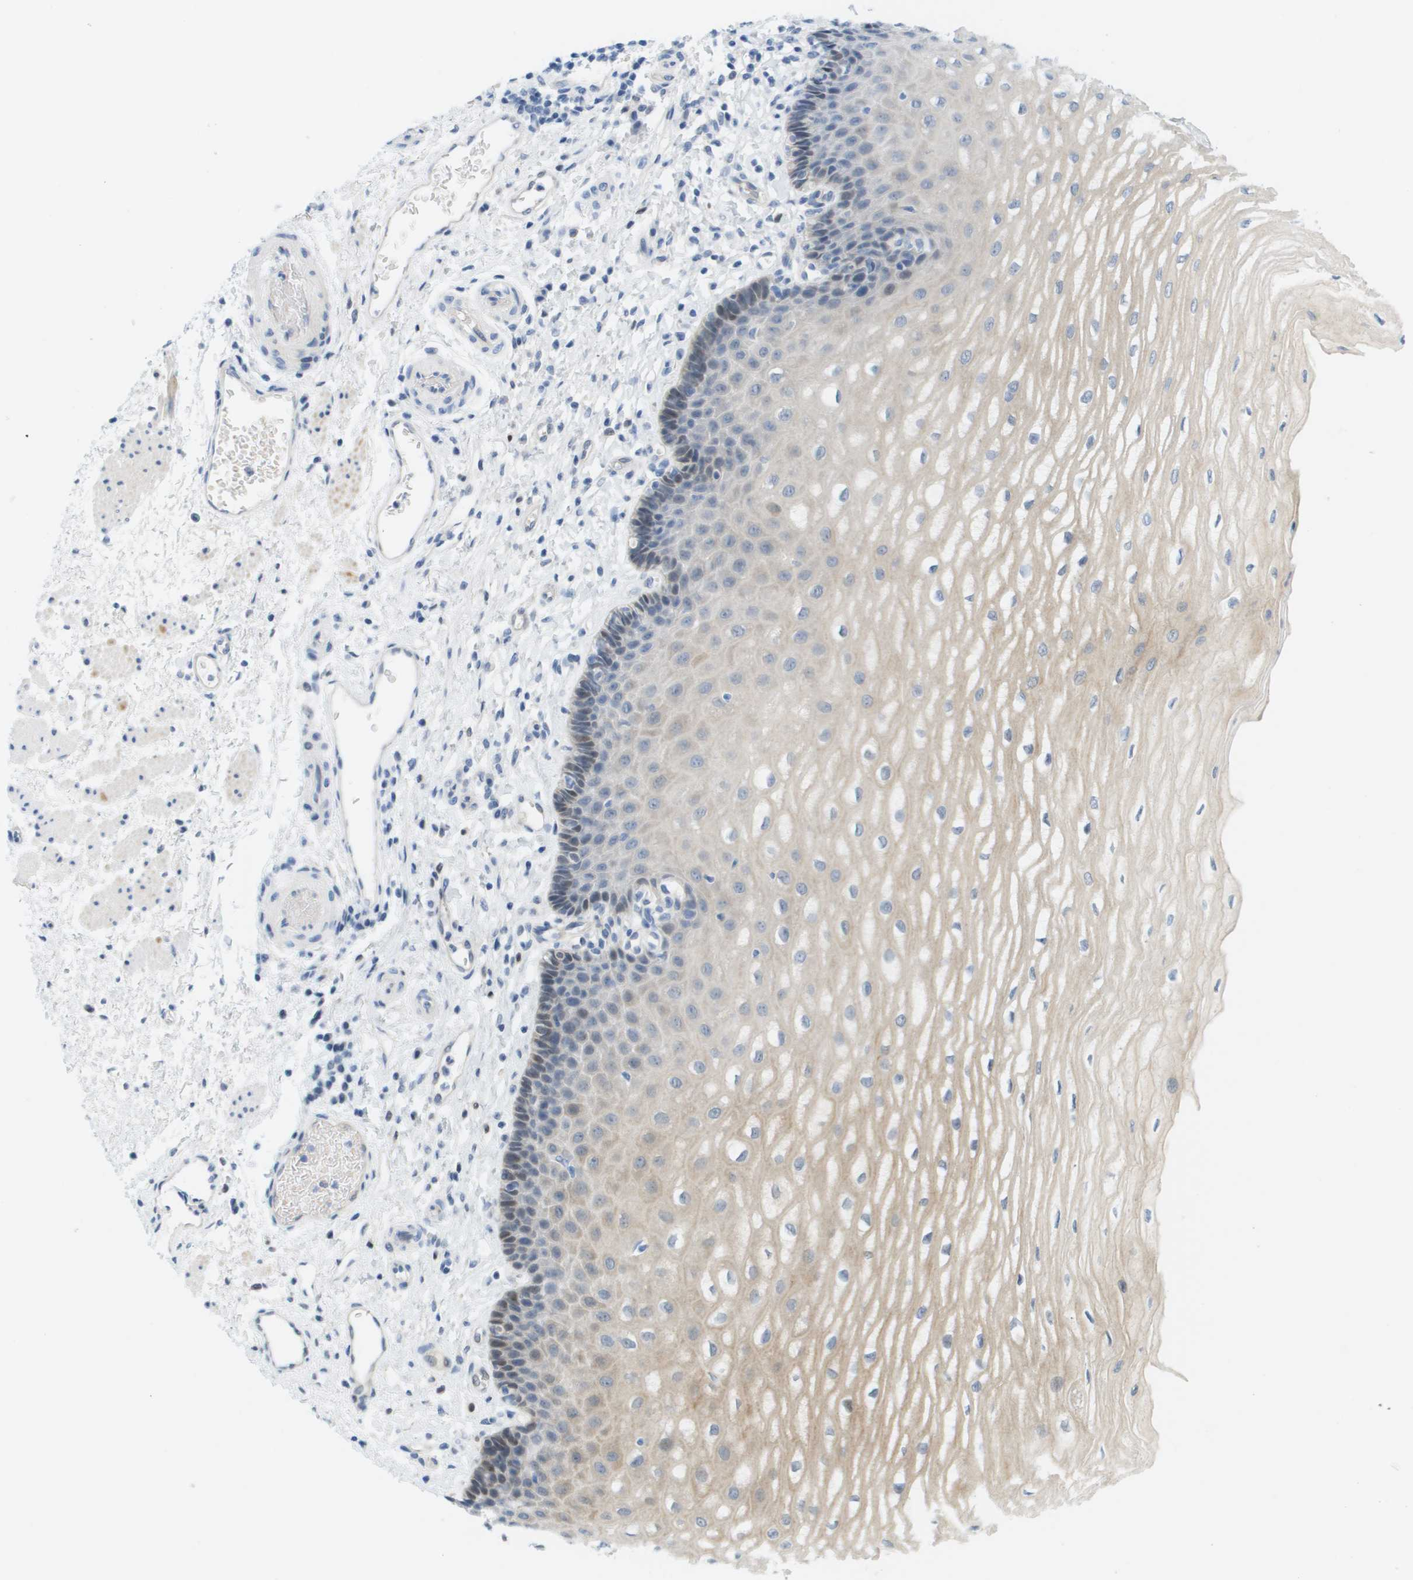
{"staining": {"intensity": "weak", "quantity": "25%-75%", "location": "cytoplasmic/membranous"}, "tissue": "esophagus", "cell_type": "Squamous epithelial cells", "image_type": "normal", "snomed": [{"axis": "morphology", "description": "Normal tissue, NOS"}, {"axis": "topography", "description": "Esophagus"}], "caption": "A high-resolution photomicrograph shows immunohistochemistry staining of normal esophagus, which demonstrates weak cytoplasmic/membranous expression in approximately 25%-75% of squamous epithelial cells.", "gene": "CUL9", "patient": {"sex": "male", "age": 54}}